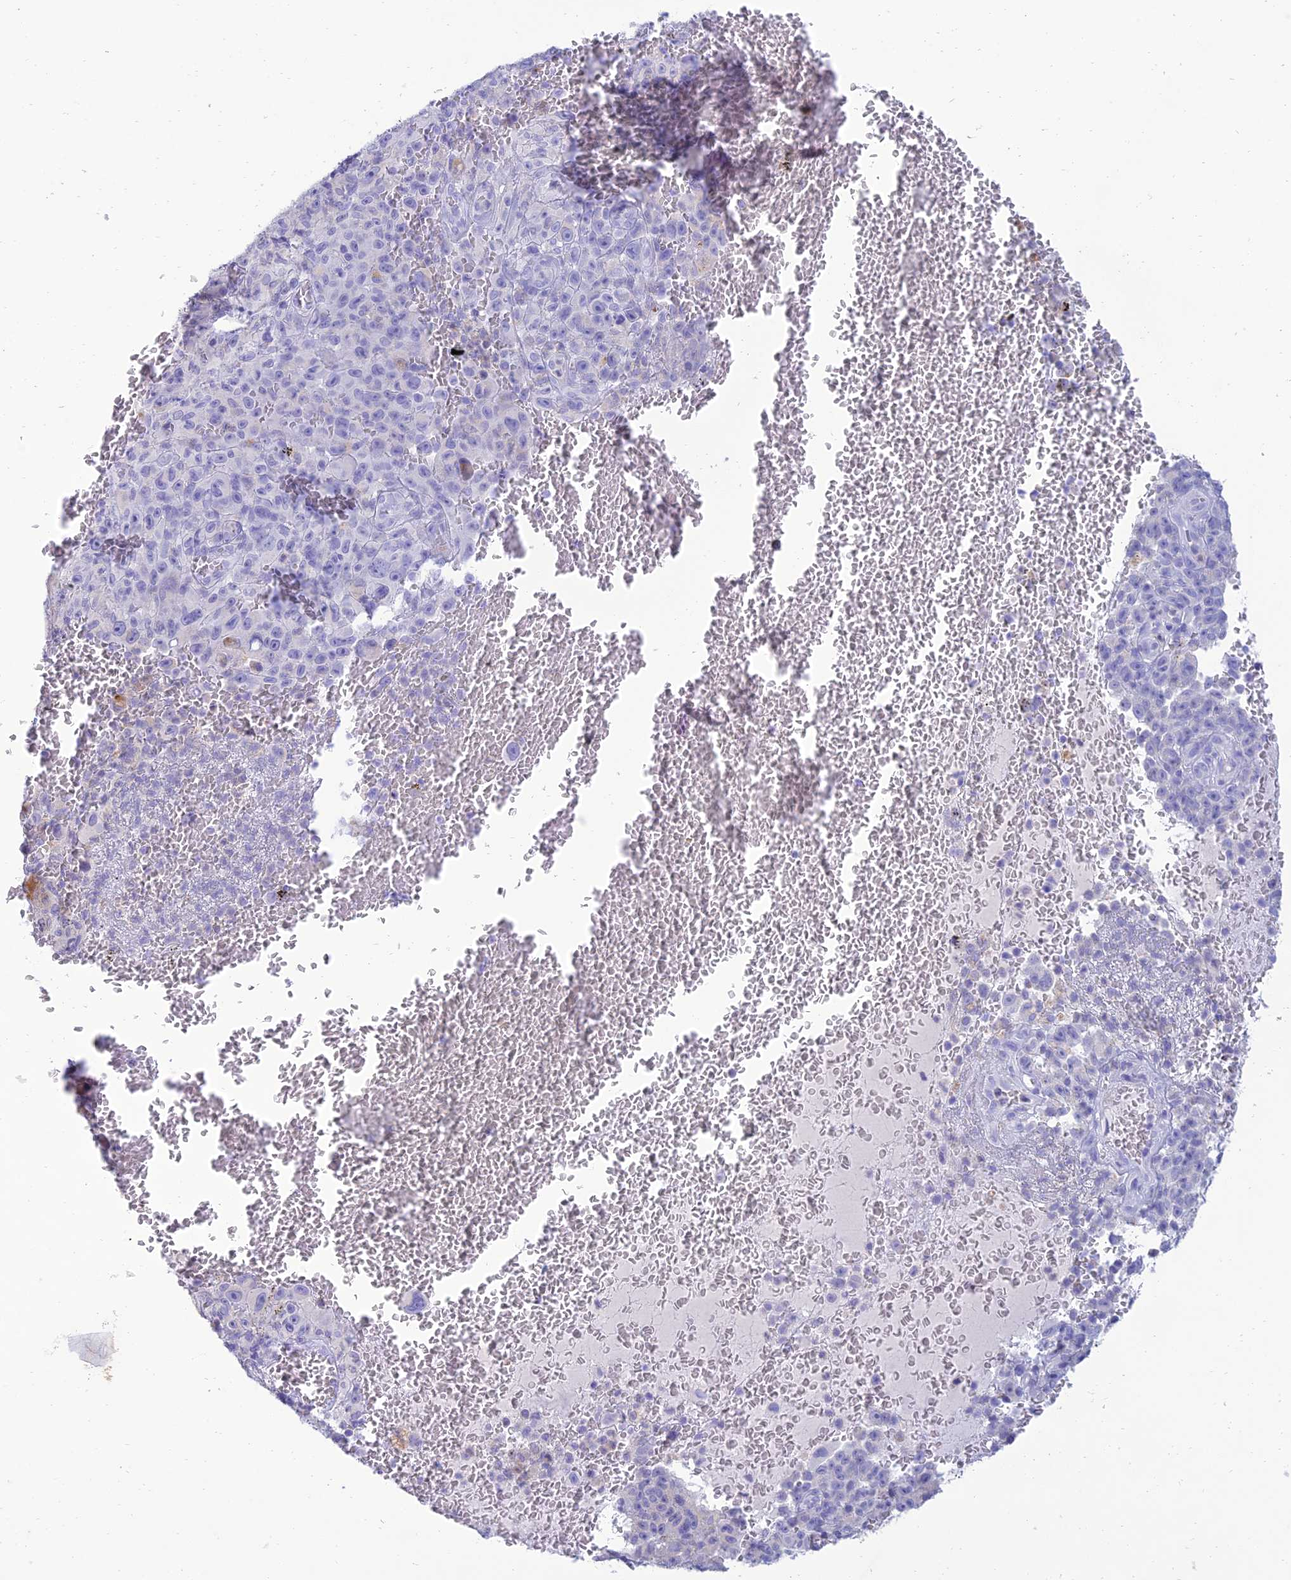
{"staining": {"intensity": "negative", "quantity": "none", "location": "none"}, "tissue": "melanoma", "cell_type": "Tumor cells", "image_type": "cancer", "snomed": [{"axis": "morphology", "description": "Malignant melanoma, NOS"}, {"axis": "topography", "description": "Skin"}], "caption": "Tumor cells are negative for protein expression in human melanoma. Nuclei are stained in blue.", "gene": "MAL2", "patient": {"sex": "female", "age": 82}}